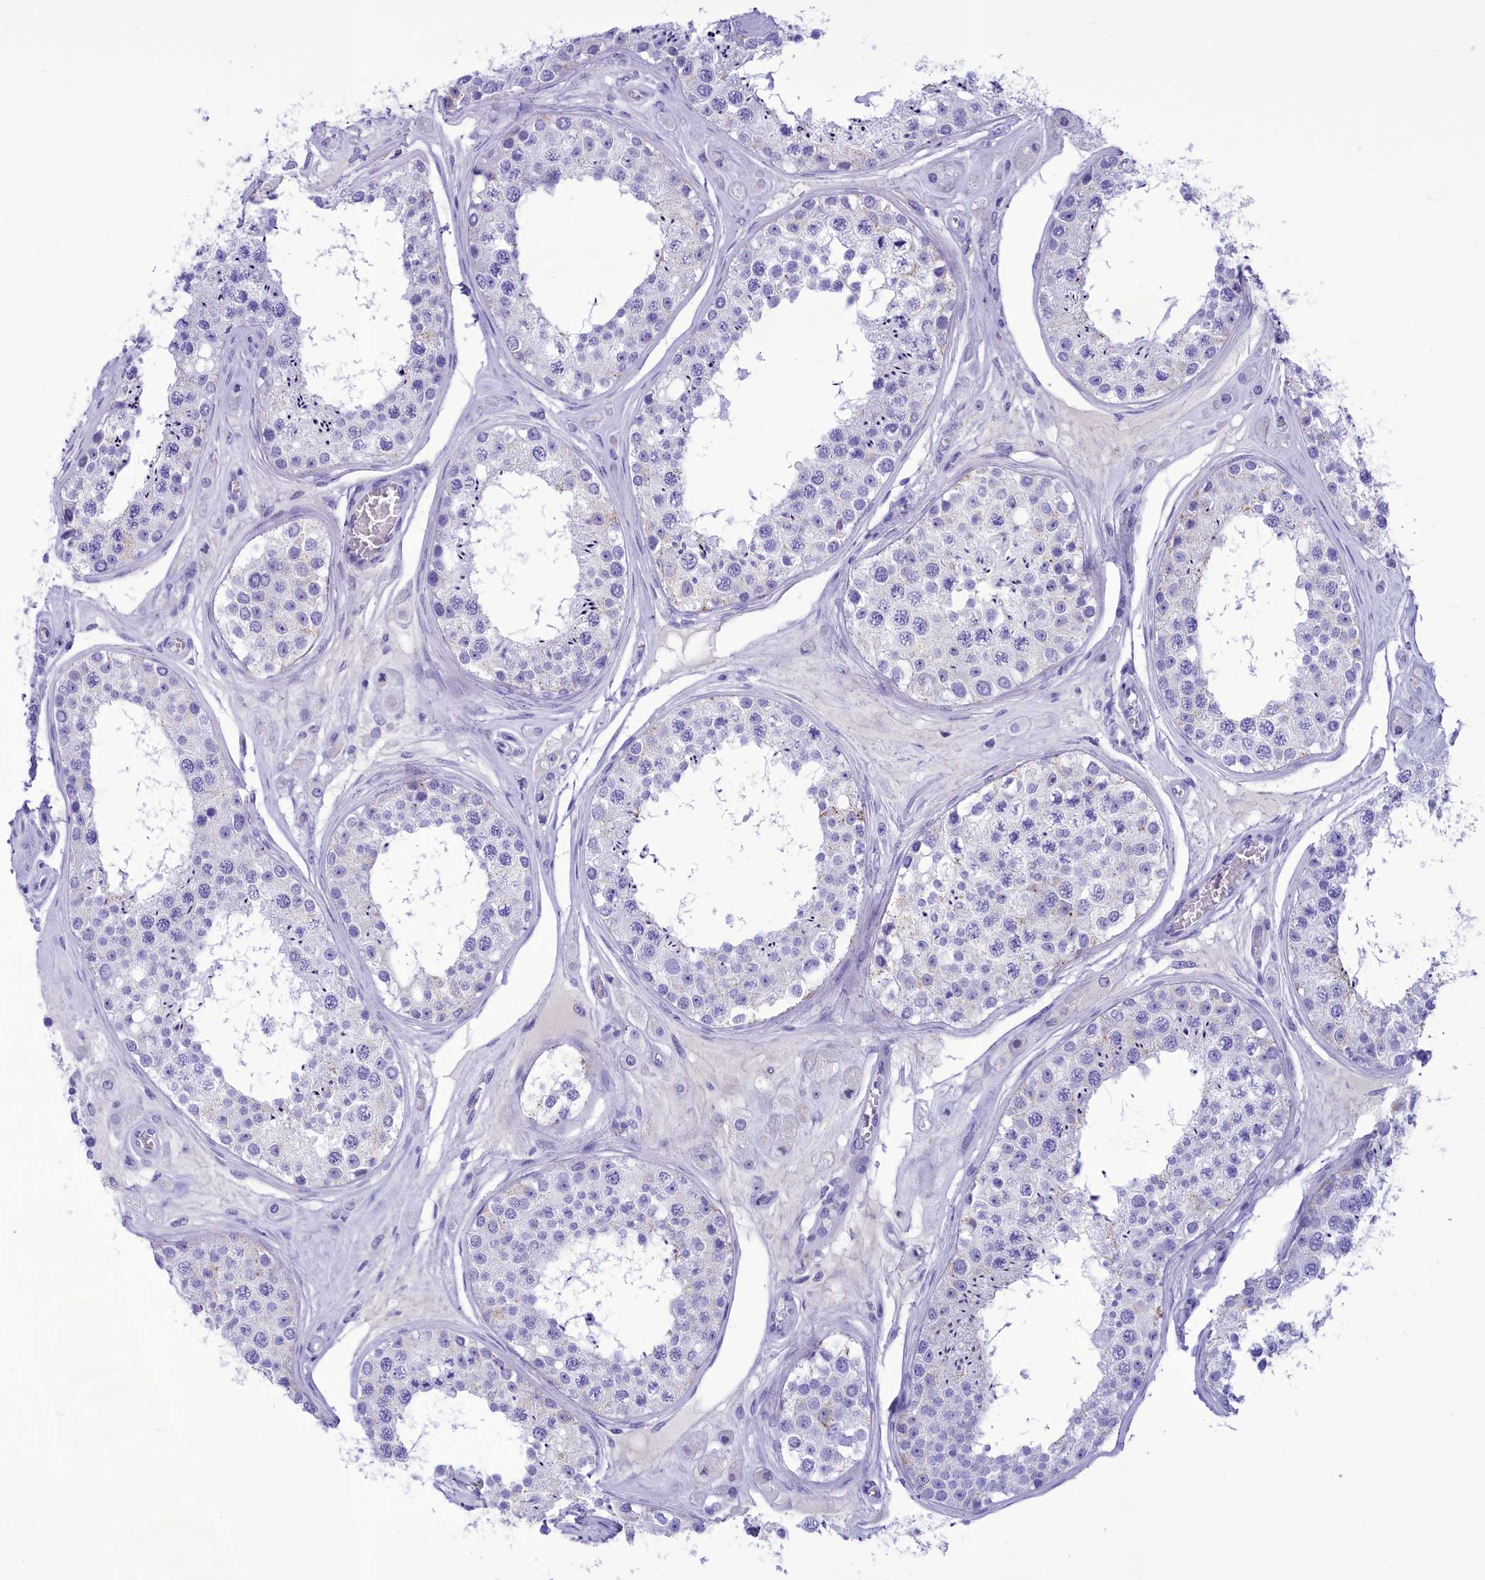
{"staining": {"intensity": "weak", "quantity": "<25%", "location": "cytoplasmic/membranous"}, "tissue": "testis", "cell_type": "Cells in seminiferous ducts", "image_type": "normal", "snomed": [{"axis": "morphology", "description": "Normal tissue, NOS"}, {"axis": "topography", "description": "Testis"}], "caption": "Cells in seminiferous ducts show no significant protein positivity in unremarkable testis.", "gene": "BRI3", "patient": {"sex": "male", "age": 25}}